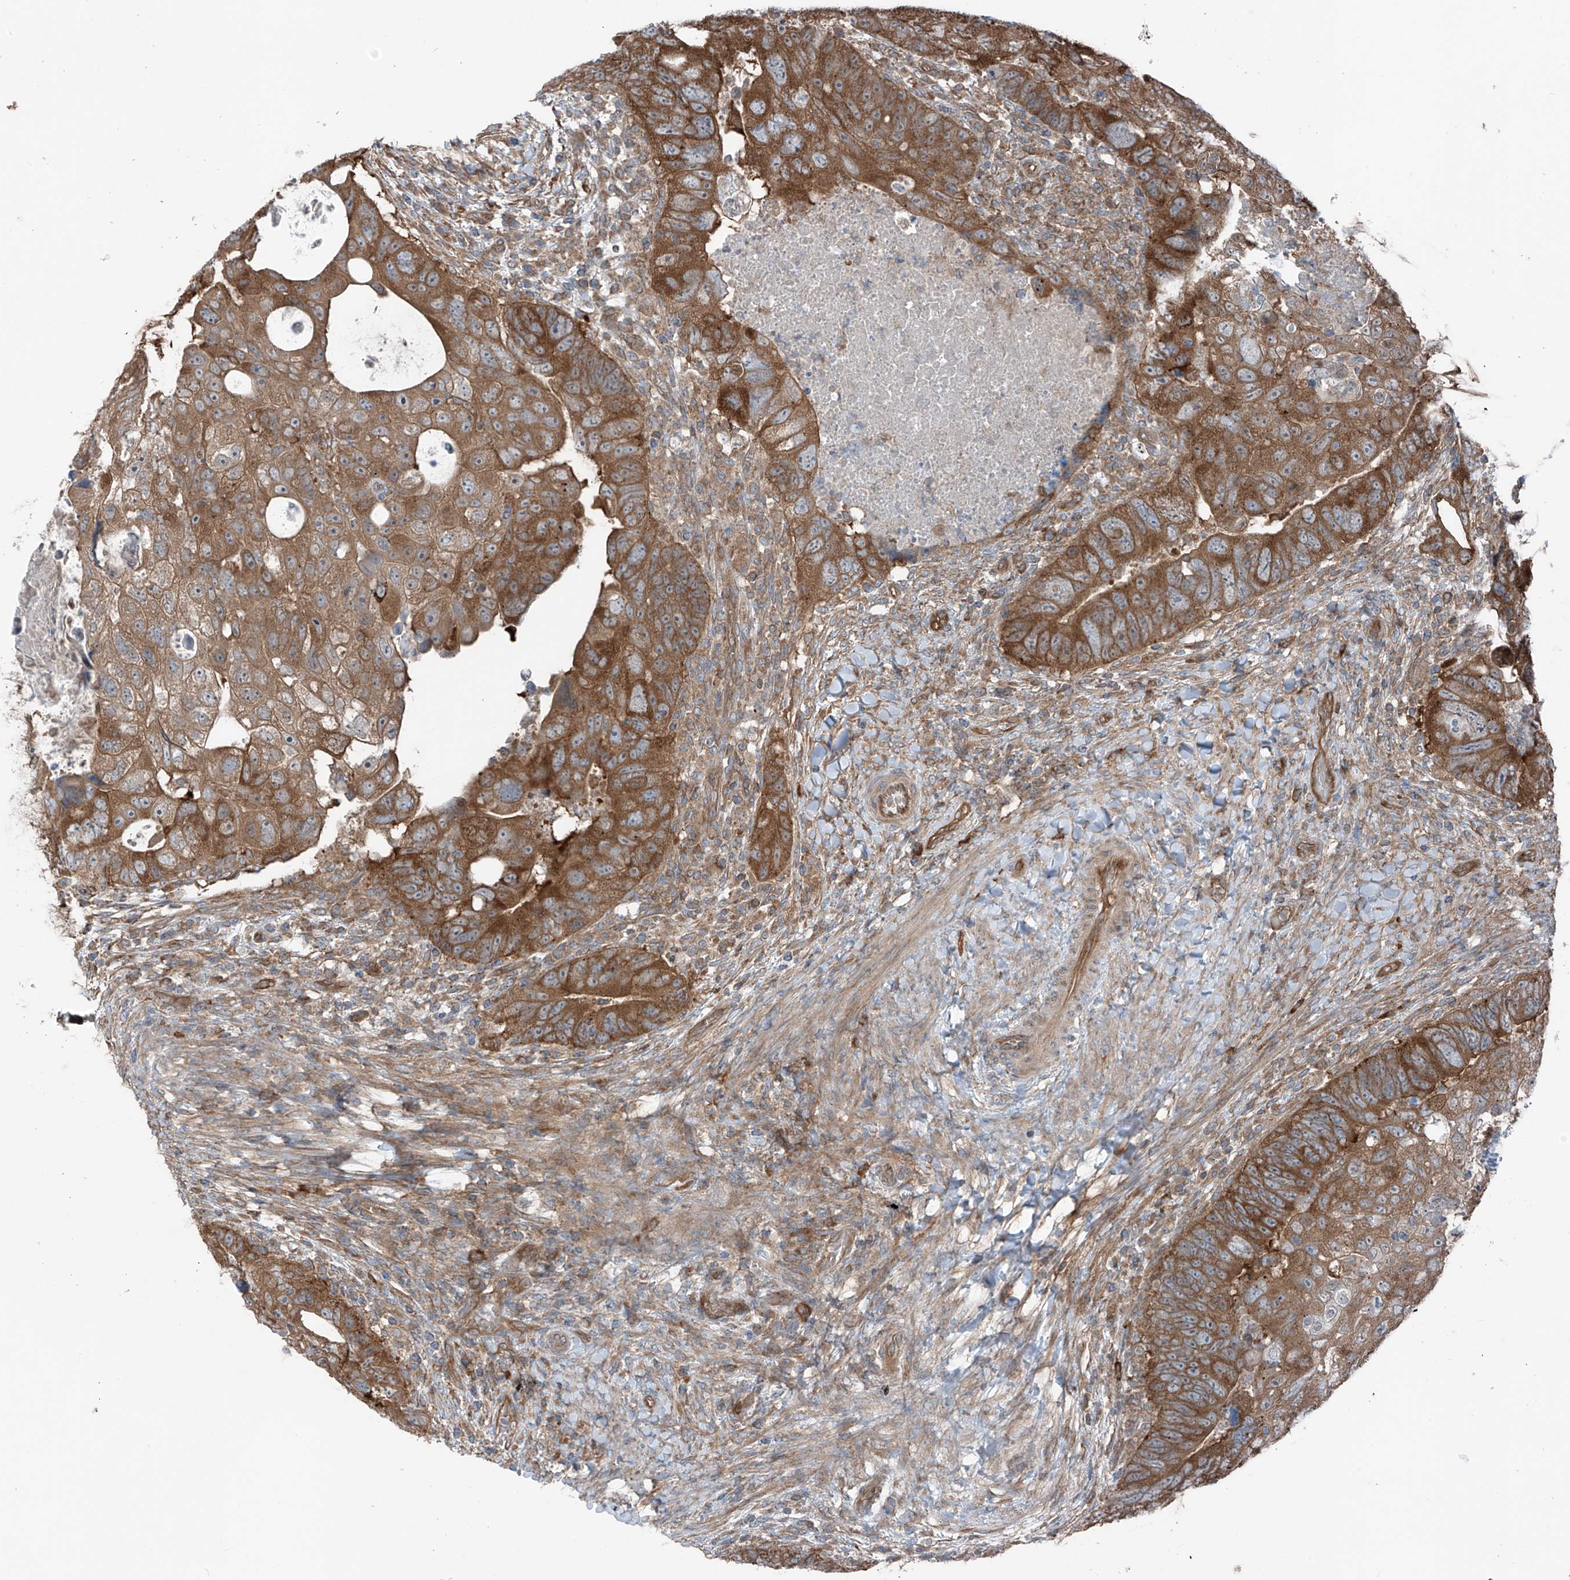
{"staining": {"intensity": "moderate", "quantity": ">75%", "location": "cytoplasmic/membranous"}, "tissue": "colorectal cancer", "cell_type": "Tumor cells", "image_type": "cancer", "snomed": [{"axis": "morphology", "description": "Adenocarcinoma, NOS"}, {"axis": "topography", "description": "Rectum"}], "caption": "A high-resolution photomicrograph shows IHC staining of colorectal cancer, which reveals moderate cytoplasmic/membranous staining in about >75% of tumor cells. (DAB (3,3'-diaminobenzidine) = brown stain, brightfield microscopy at high magnification).", "gene": "TXNDC9", "patient": {"sex": "male", "age": 59}}